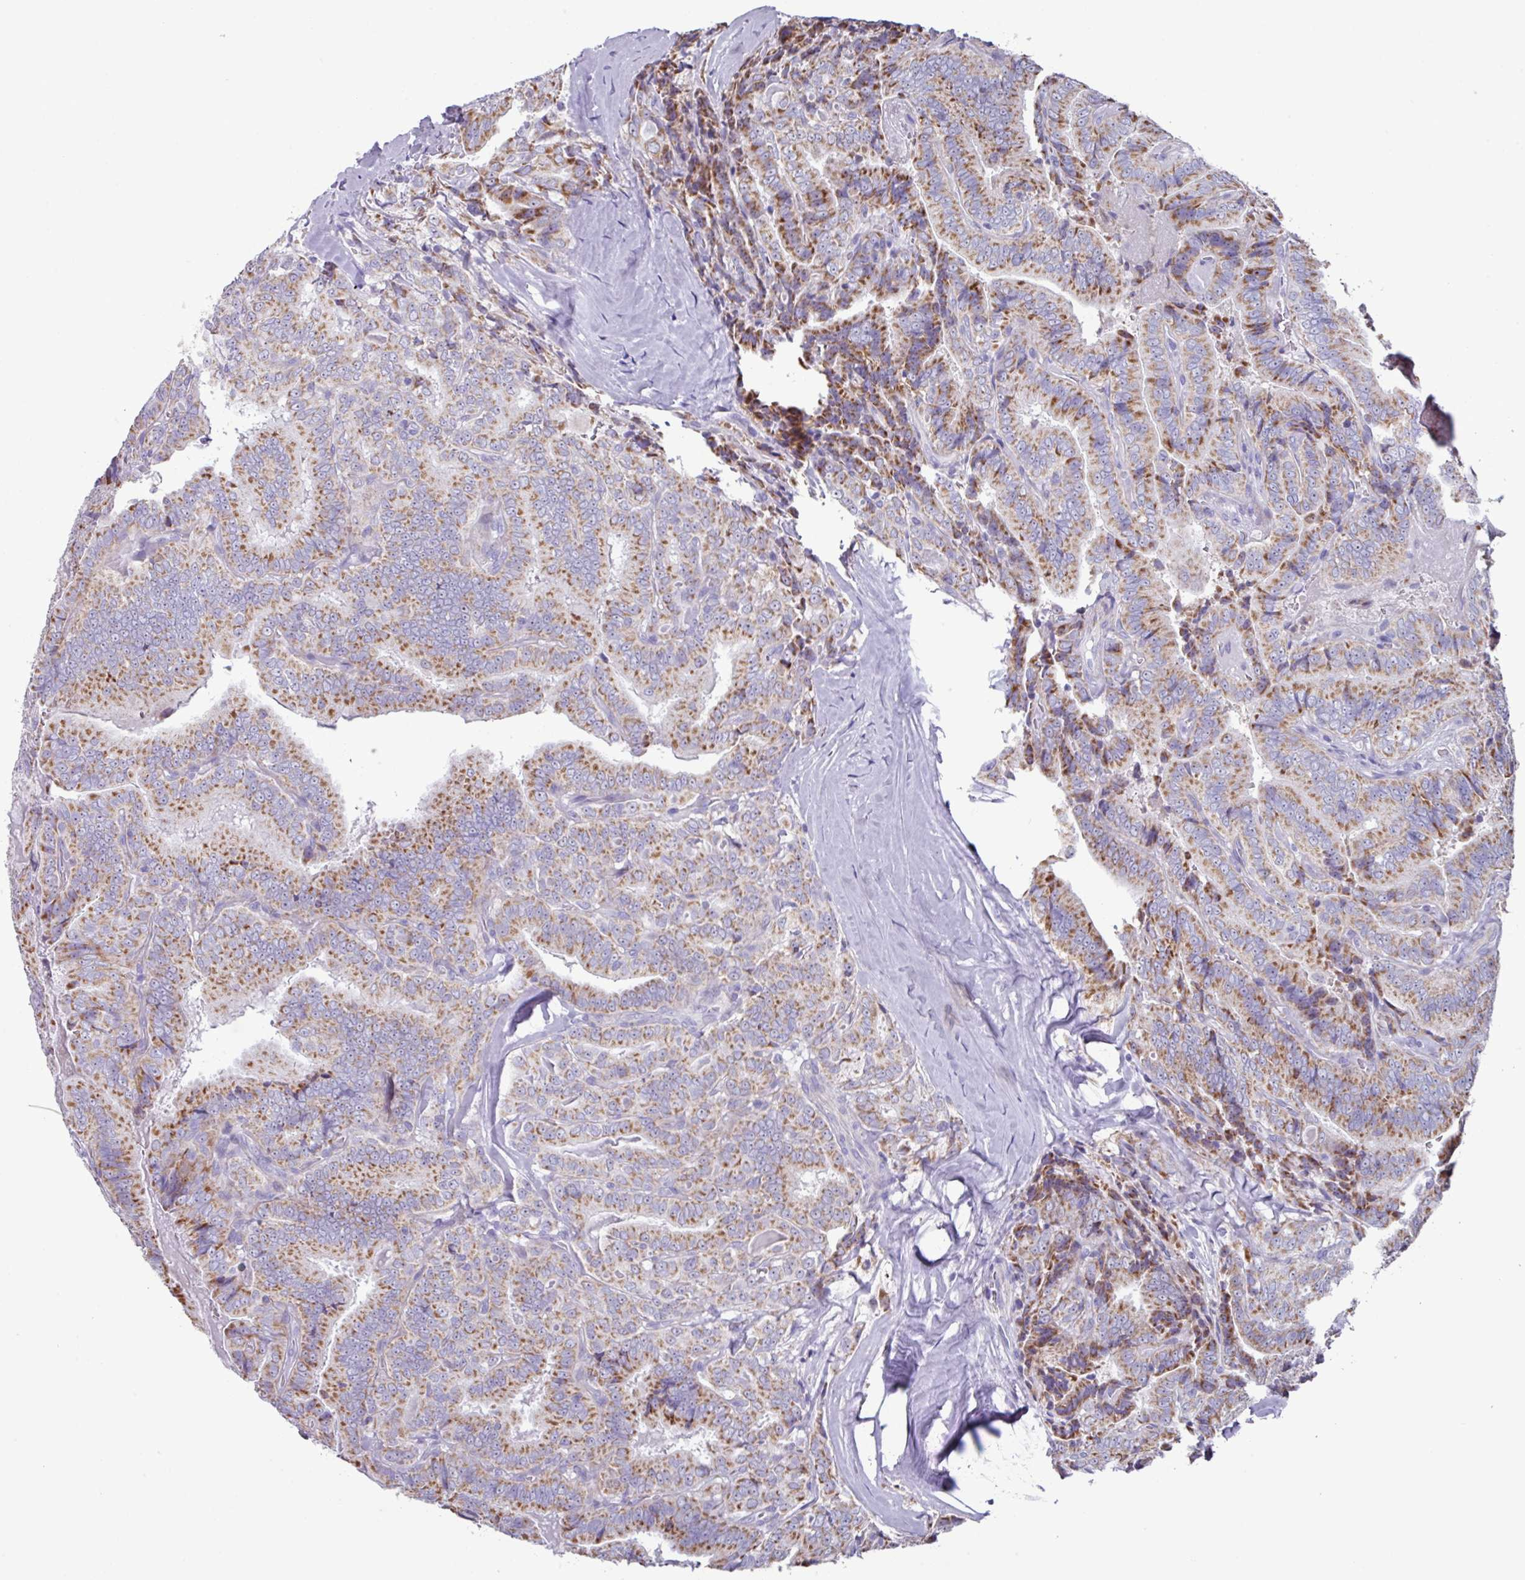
{"staining": {"intensity": "moderate", "quantity": ">75%", "location": "cytoplasmic/membranous"}, "tissue": "thyroid cancer", "cell_type": "Tumor cells", "image_type": "cancer", "snomed": [{"axis": "morphology", "description": "Papillary adenocarcinoma, NOS"}, {"axis": "topography", "description": "Thyroid gland"}], "caption": "Protein staining of thyroid cancer tissue reveals moderate cytoplasmic/membranous staining in about >75% of tumor cells.", "gene": "MT-ND4", "patient": {"sex": "male", "age": 61}}